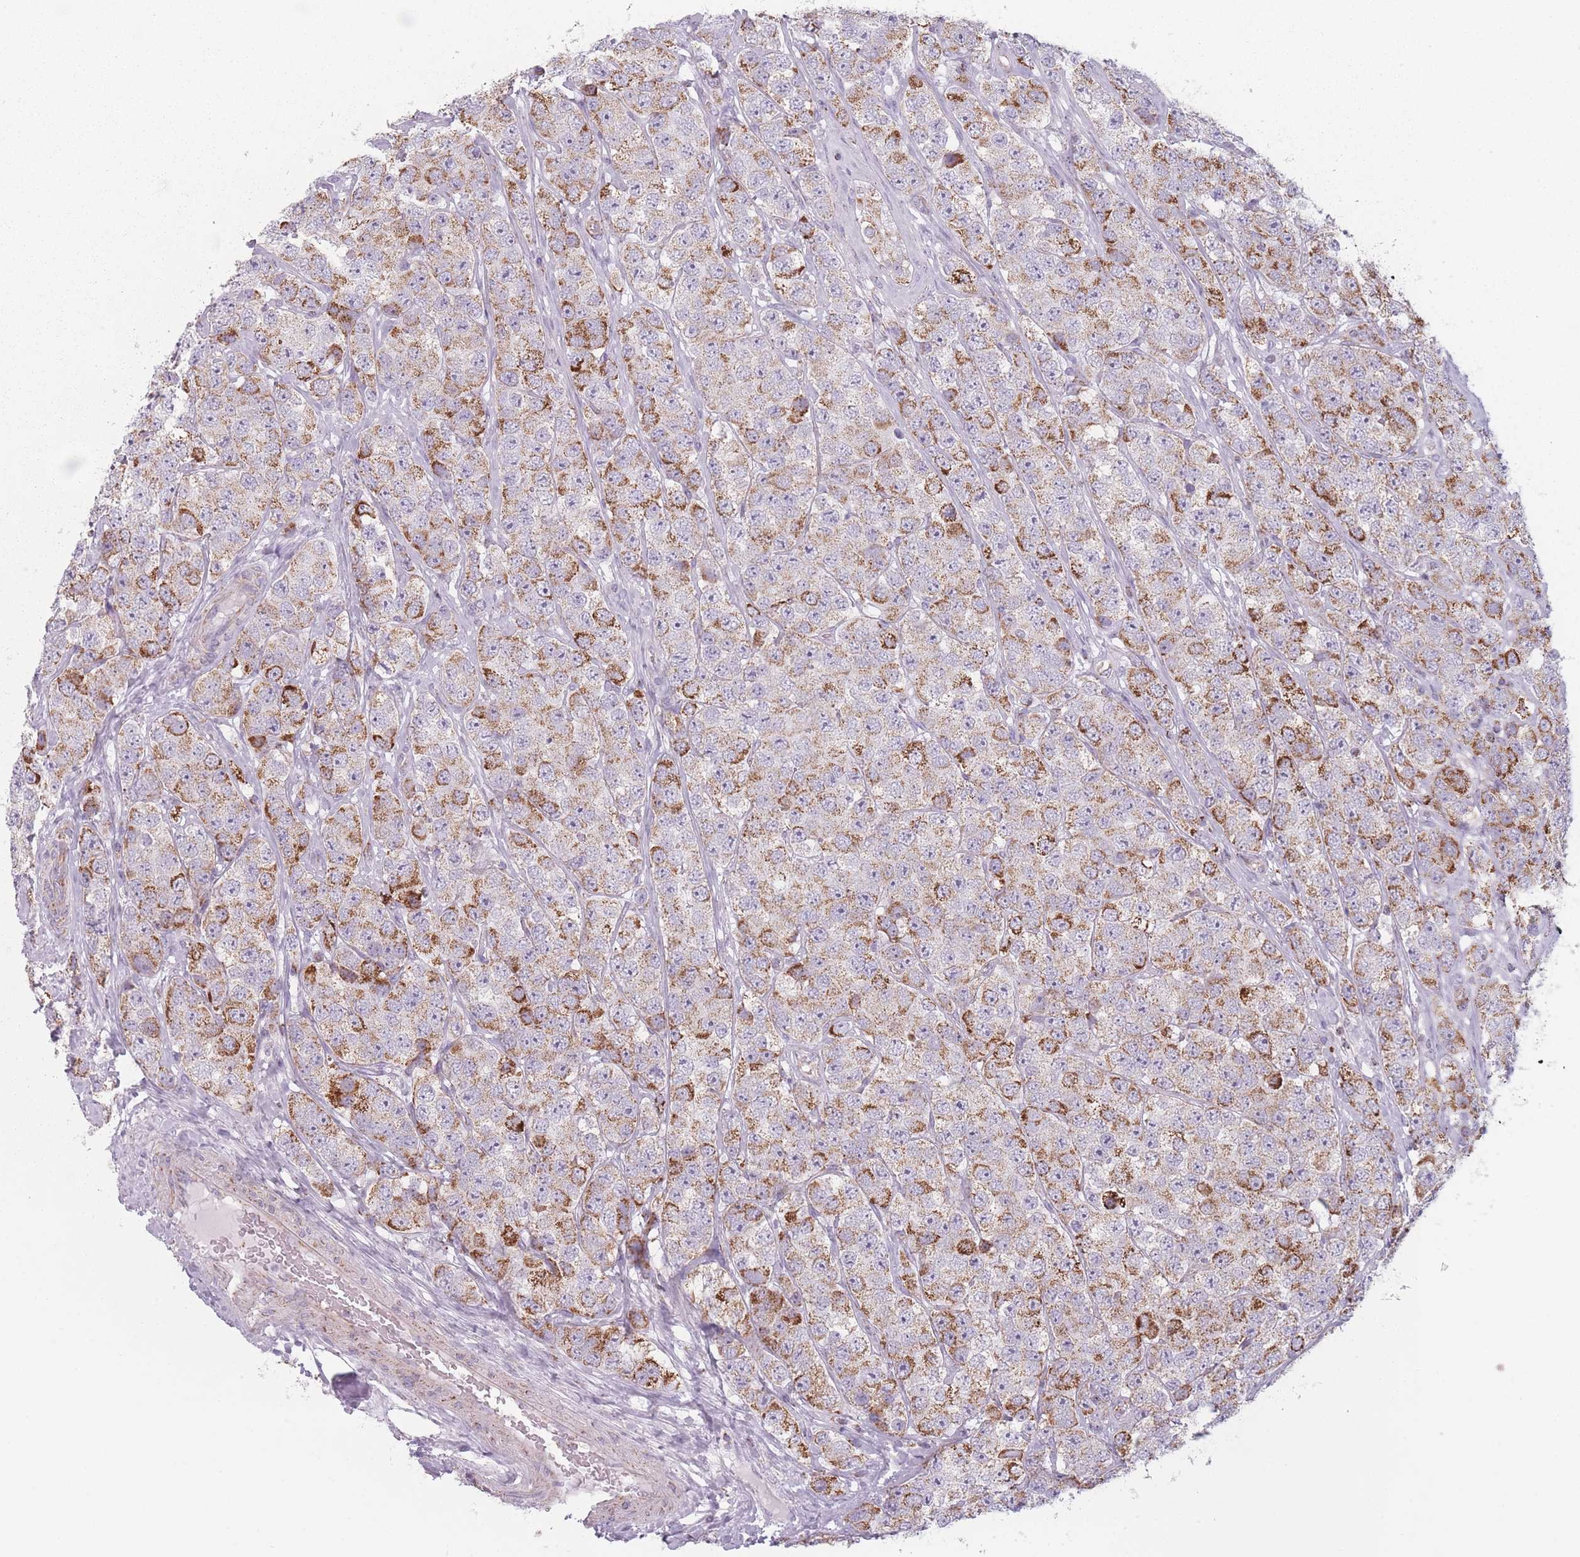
{"staining": {"intensity": "moderate", "quantity": "25%-75%", "location": "cytoplasmic/membranous"}, "tissue": "testis cancer", "cell_type": "Tumor cells", "image_type": "cancer", "snomed": [{"axis": "morphology", "description": "Seminoma, NOS"}, {"axis": "topography", "description": "Testis"}], "caption": "Immunohistochemistry photomicrograph of testis cancer stained for a protein (brown), which shows medium levels of moderate cytoplasmic/membranous staining in about 25%-75% of tumor cells.", "gene": "DCHS1", "patient": {"sex": "male", "age": 28}}